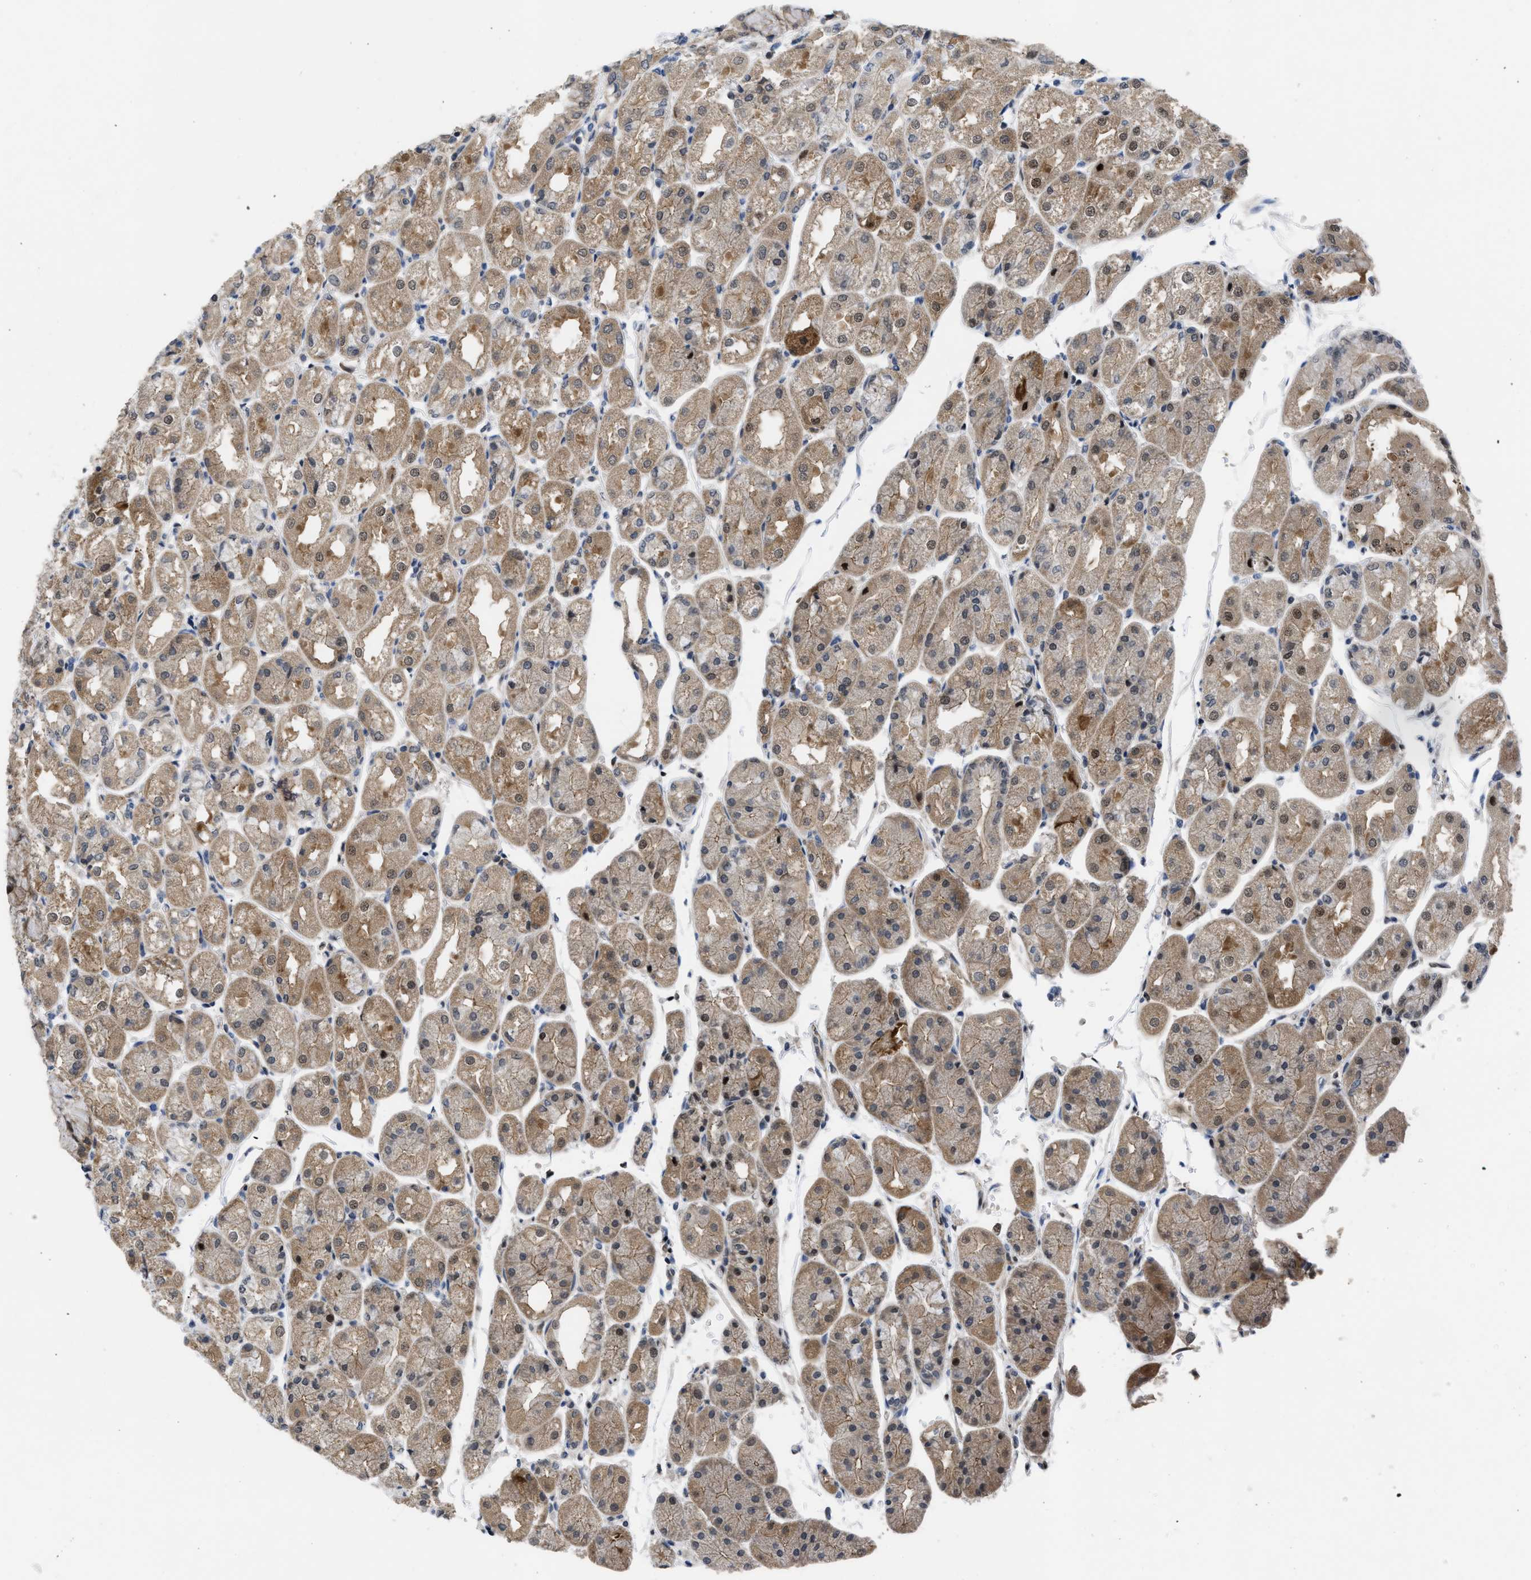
{"staining": {"intensity": "moderate", "quantity": ">75%", "location": "cytoplasmic/membranous"}, "tissue": "stomach", "cell_type": "Glandular cells", "image_type": "normal", "snomed": [{"axis": "morphology", "description": "Normal tissue, NOS"}, {"axis": "topography", "description": "Stomach, upper"}], "caption": "Immunohistochemistry micrograph of benign stomach stained for a protein (brown), which demonstrates medium levels of moderate cytoplasmic/membranous expression in approximately >75% of glandular cells.", "gene": "LDAF1", "patient": {"sex": "male", "age": 72}}